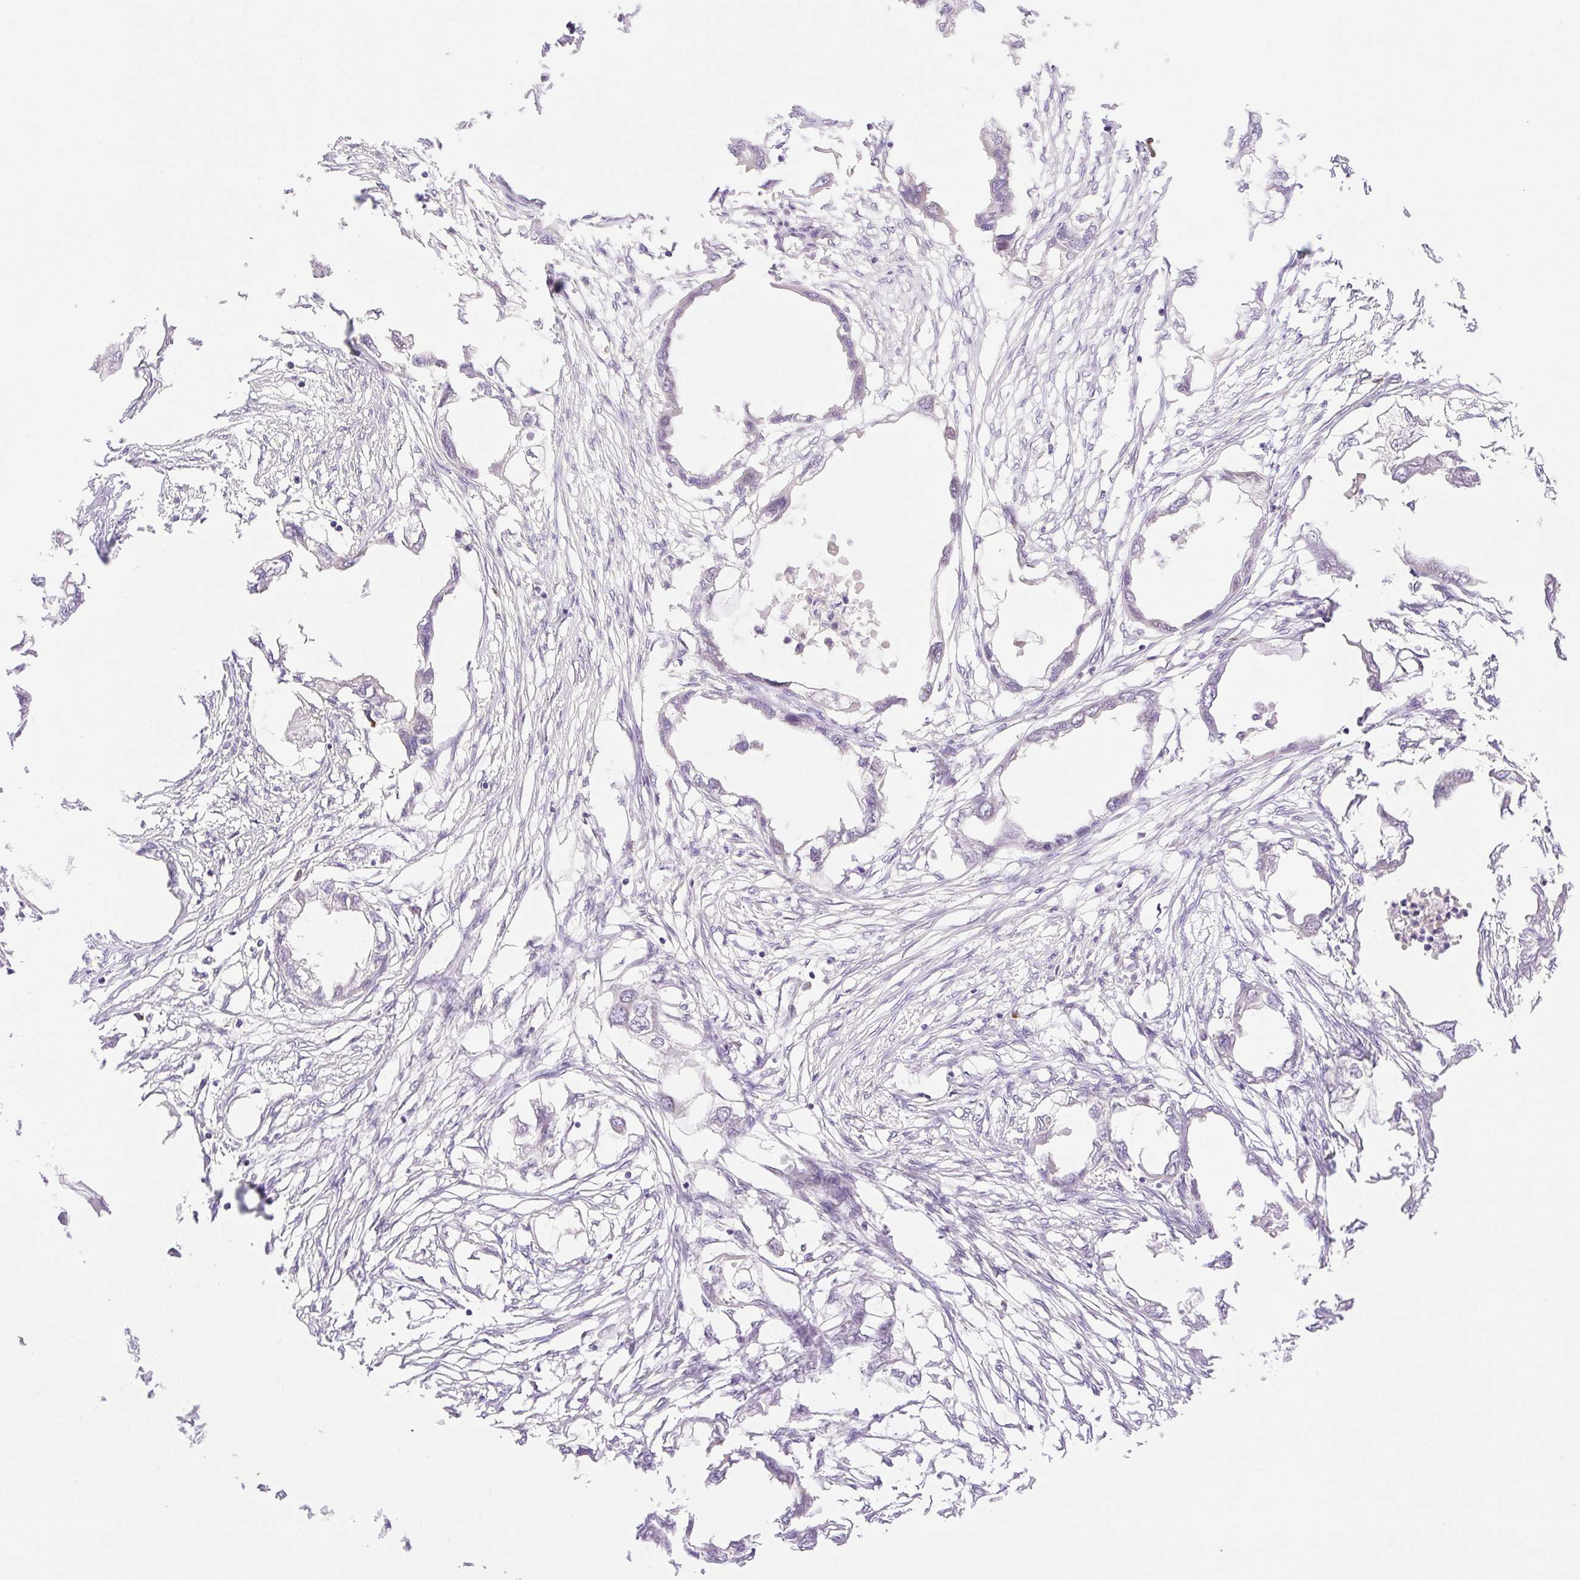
{"staining": {"intensity": "negative", "quantity": "none", "location": "none"}, "tissue": "endometrial cancer", "cell_type": "Tumor cells", "image_type": "cancer", "snomed": [{"axis": "morphology", "description": "Adenocarcinoma, NOS"}, {"axis": "morphology", "description": "Adenocarcinoma, metastatic, NOS"}, {"axis": "topography", "description": "Adipose tissue"}, {"axis": "topography", "description": "Endometrium"}], "caption": "IHC image of neoplastic tissue: metastatic adenocarcinoma (endometrial) stained with DAB (3,3'-diaminobenzidine) exhibits no significant protein expression in tumor cells. The staining was performed using DAB (3,3'-diaminobenzidine) to visualize the protein expression in brown, while the nuclei were stained in blue with hematoxylin (Magnification: 20x).", "gene": "VPS25", "patient": {"sex": "female", "age": 67}}